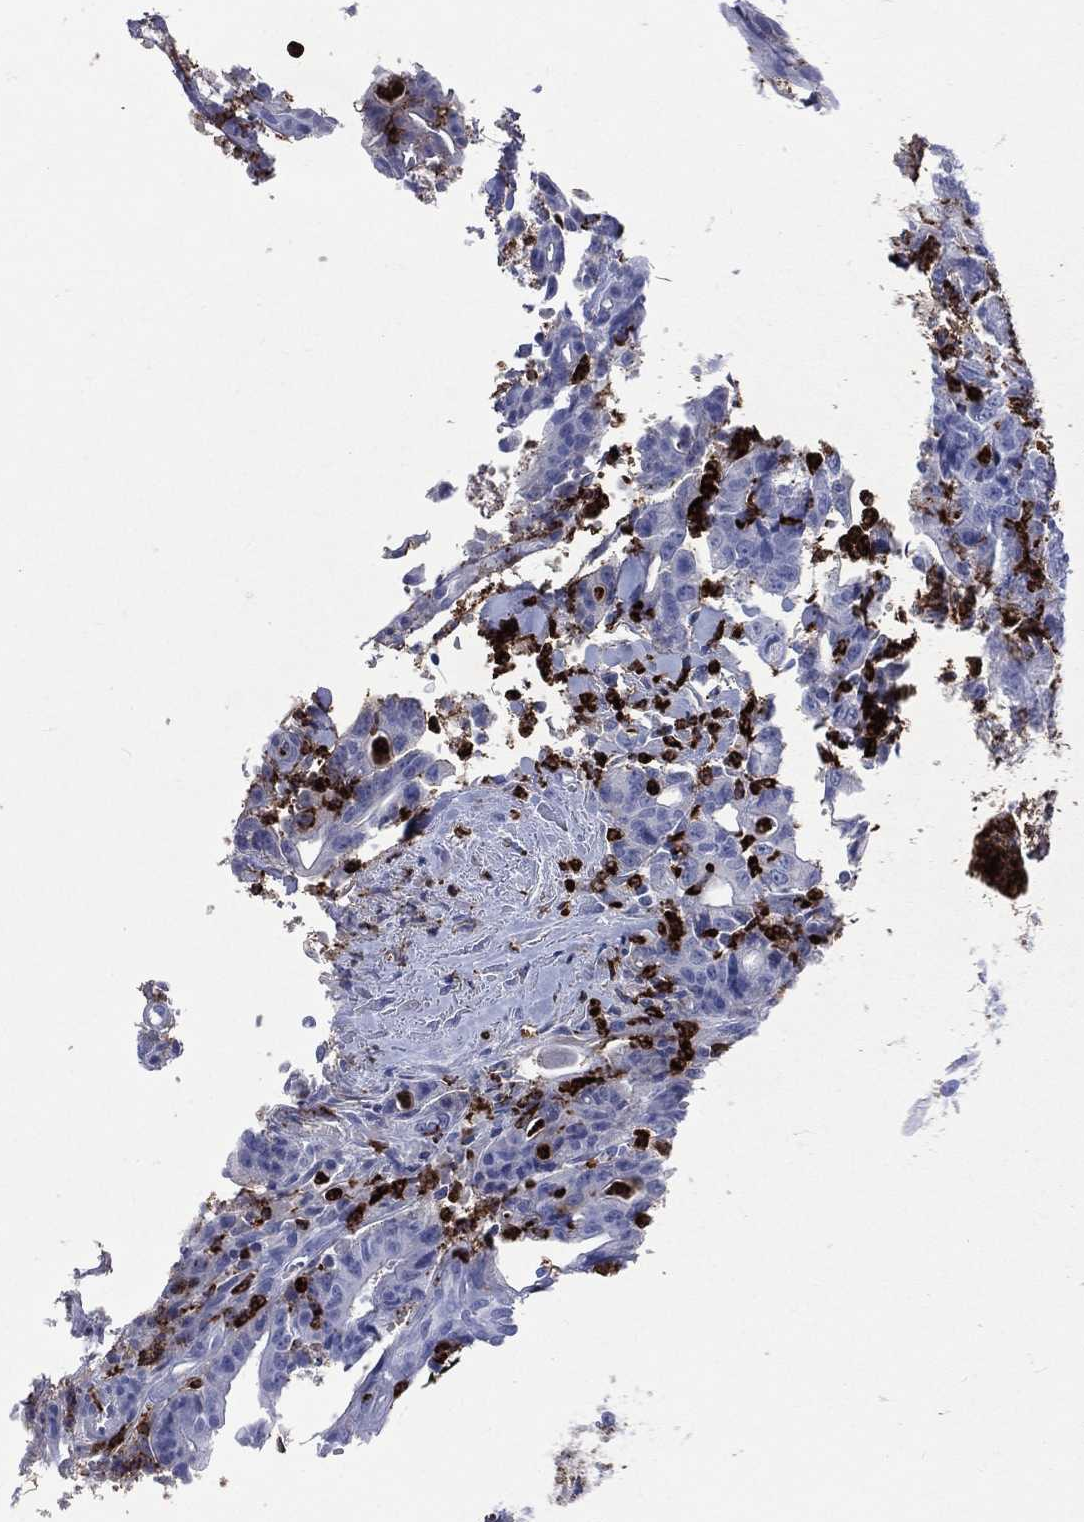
{"staining": {"intensity": "negative", "quantity": "none", "location": "none"}, "tissue": "colorectal cancer", "cell_type": "Tumor cells", "image_type": "cancer", "snomed": [{"axis": "morphology", "description": "Adenocarcinoma, NOS"}, {"axis": "topography", "description": "Colon"}], "caption": "Histopathology image shows no protein positivity in tumor cells of colorectal cancer tissue.", "gene": "PGLYRP1", "patient": {"sex": "male", "age": 70}}